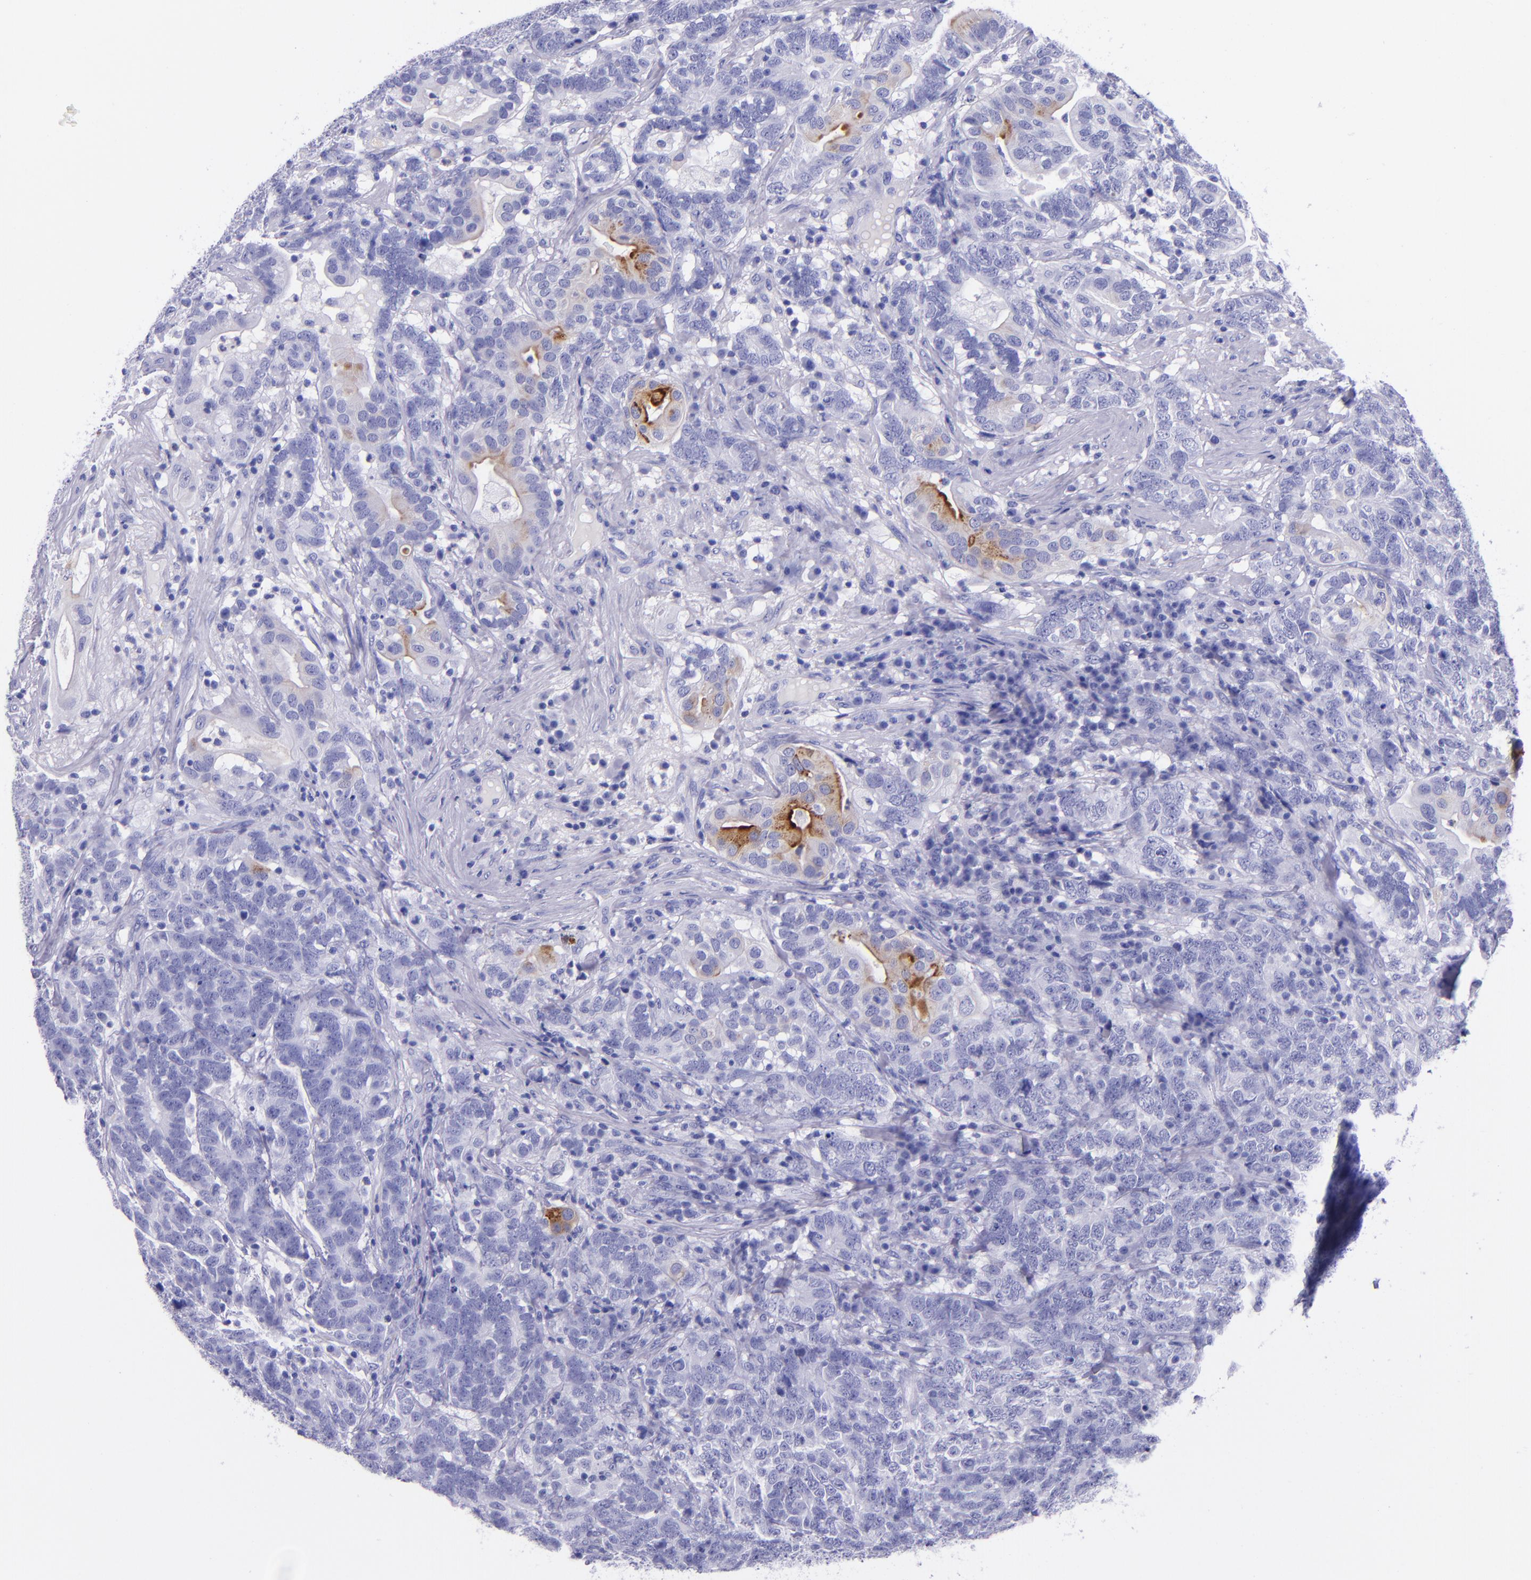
{"staining": {"intensity": "moderate", "quantity": "<25%", "location": "cytoplasmic/membranous"}, "tissue": "testis cancer", "cell_type": "Tumor cells", "image_type": "cancer", "snomed": [{"axis": "morphology", "description": "Carcinoma, Embryonal, NOS"}, {"axis": "topography", "description": "Testis"}], "caption": "Protein expression analysis of testis cancer shows moderate cytoplasmic/membranous positivity in about <25% of tumor cells. Nuclei are stained in blue.", "gene": "SLPI", "patient": {"sex": "male", "age": 26}}